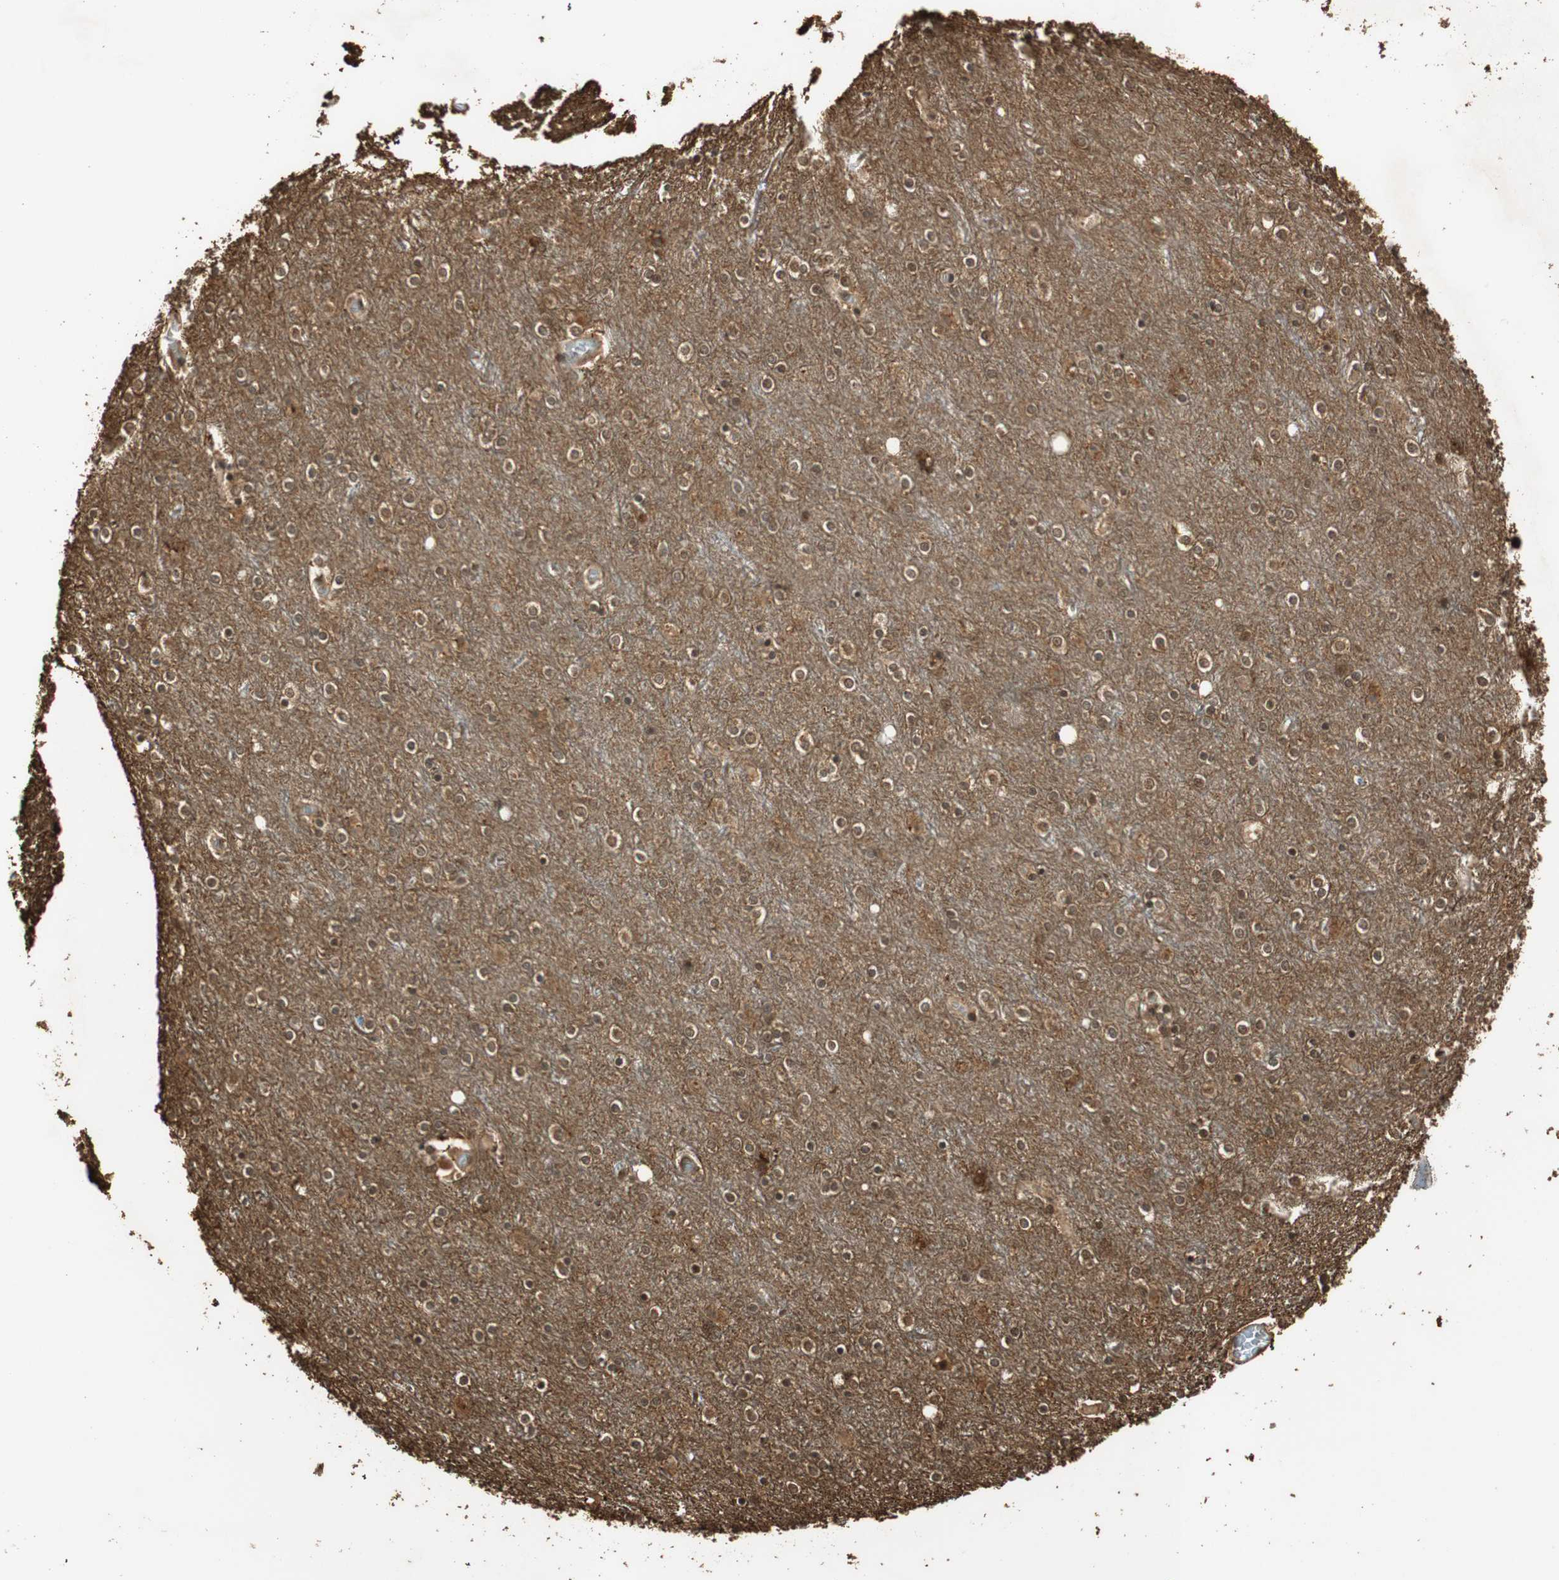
{"staining": {"intensity": "weak", "quantity": ">75%", "location": "cytoplasmic/membranous,nuclear"}, "tissue": "cerebral cortex", "cell_type": "Endothelial cells", "image_type": "normal", "snomed": [{"axis": "morphology", "description": "Normal tissue, NOS"}, {"axis": "topography", "description": "Cerebral cortex"}], "caption": "Brown immunohistochemical staining in benign human cerebral cortex shows weak cytoplasmic/membranous,nuclear staining in approximately >75% of endothelial cells. The protein is stained brown, and the nuclei are stained in blue (DAB (3,3'-diaminobenzidine) IHC with brightfield microscopy, high magnification).", "gene": "RPA3", "patient": {"sex": "female", "age": 54}}